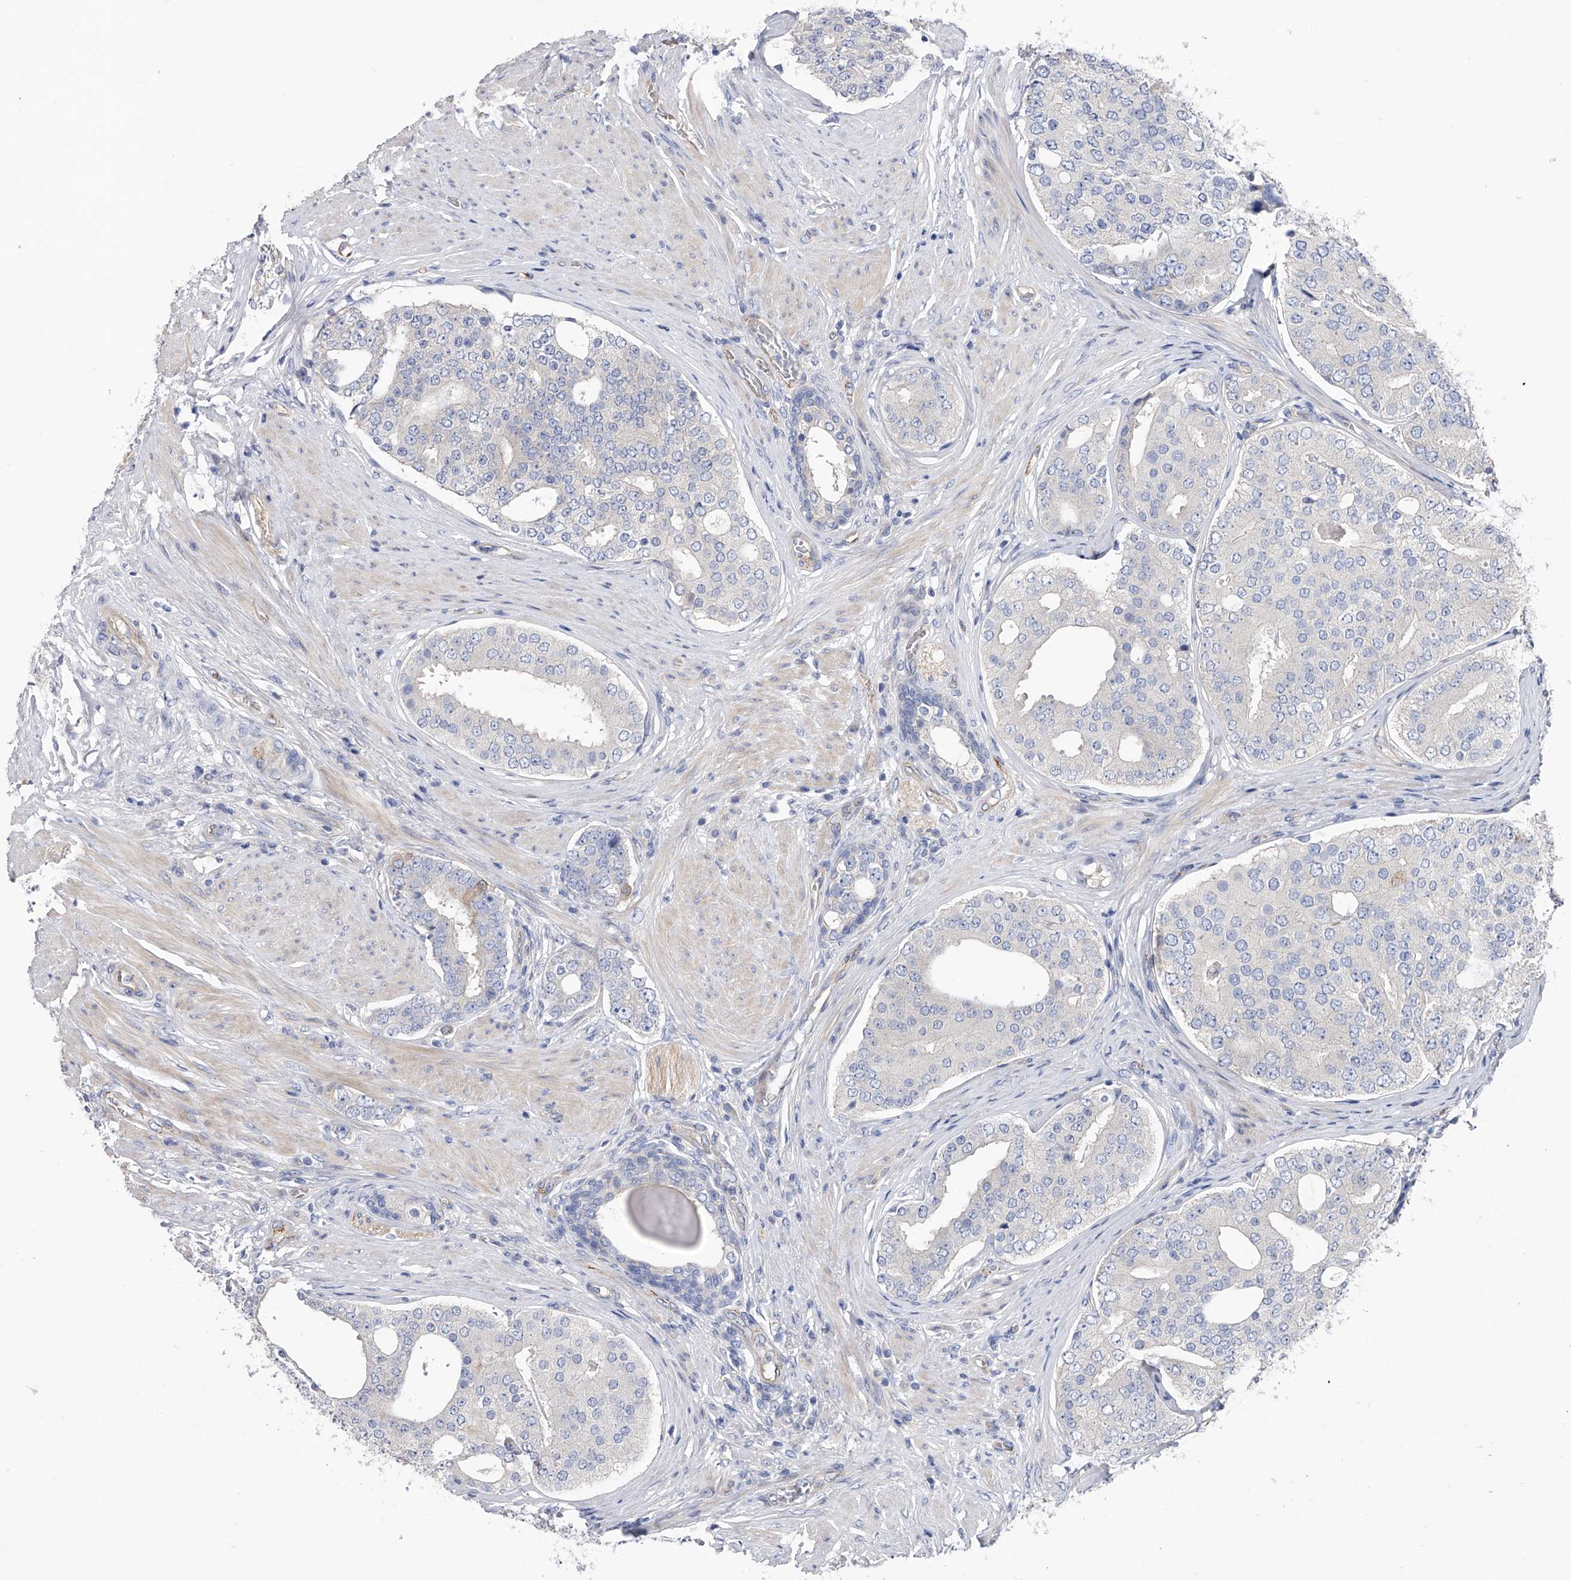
{"staining": {"intensity": "negative", "quantity": "none", "location": "none"}, "tissue": "prostate cancer", "cell_type": "Tumor cells", "image_type": "cancer", "snomed": [{"axis": "morphology", "description": "Adenocarcinoma, High grade"}, {"axis": "topography", "description": "Prostate"}], "caption": "A photomicrograph of prostate high-grade adenocarcinoma stained for a protein exhibits no brown staining in tumor cells.", "gene": "RWDD2A", "patient": {"sex": "male", "age": 56}}